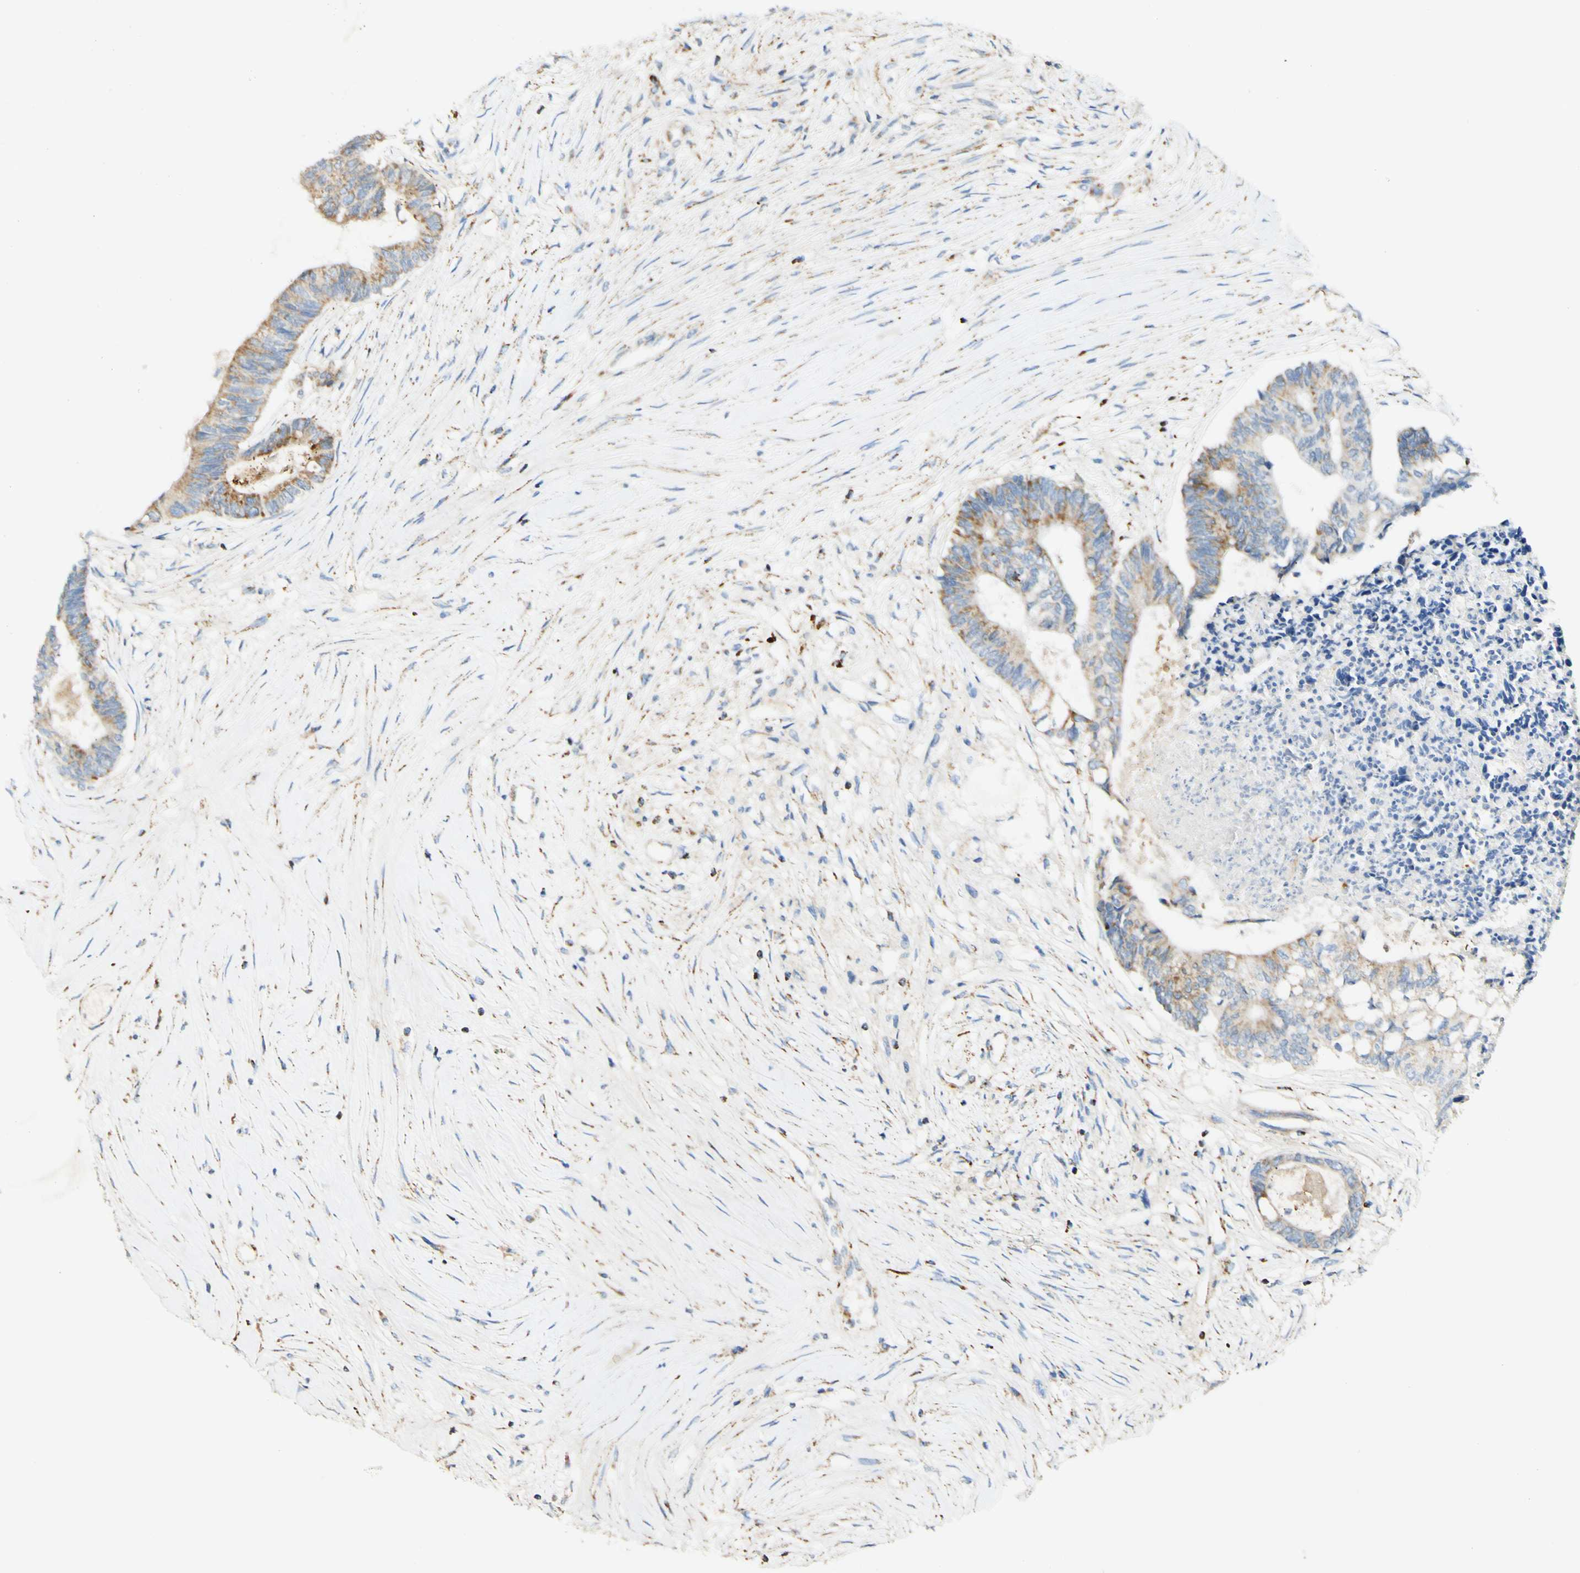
{"staining": {"intensity": "moderate", "quantity": "25%-75%", "location": "cytoplasmic/membranous"}, "tissue": "colorectal cancer", "cell_type": "Tumor cells", "image_type": "cancer", "snomed": [{"axis": "morphology", "description": "Adenocarcinoma, NOS"}, {"axis": "topography", "description": "Rectum"}], "caption": "IHC staining of colorectal adenocarcinoma, which exhibits medium levels of moderate cytoplasmic/membranous staining in about 25%-75% of tumor cells indicating moderate cytoplasmic/membranous protein positivity. The staining was performed using DAB (3,3'-diaminobenzidine) (brown) for protein detection and nuclei were counterstained in hematoxylin (blue).", "gene": "OXCT1", "patient": {"sex": "male", "age": 63}}